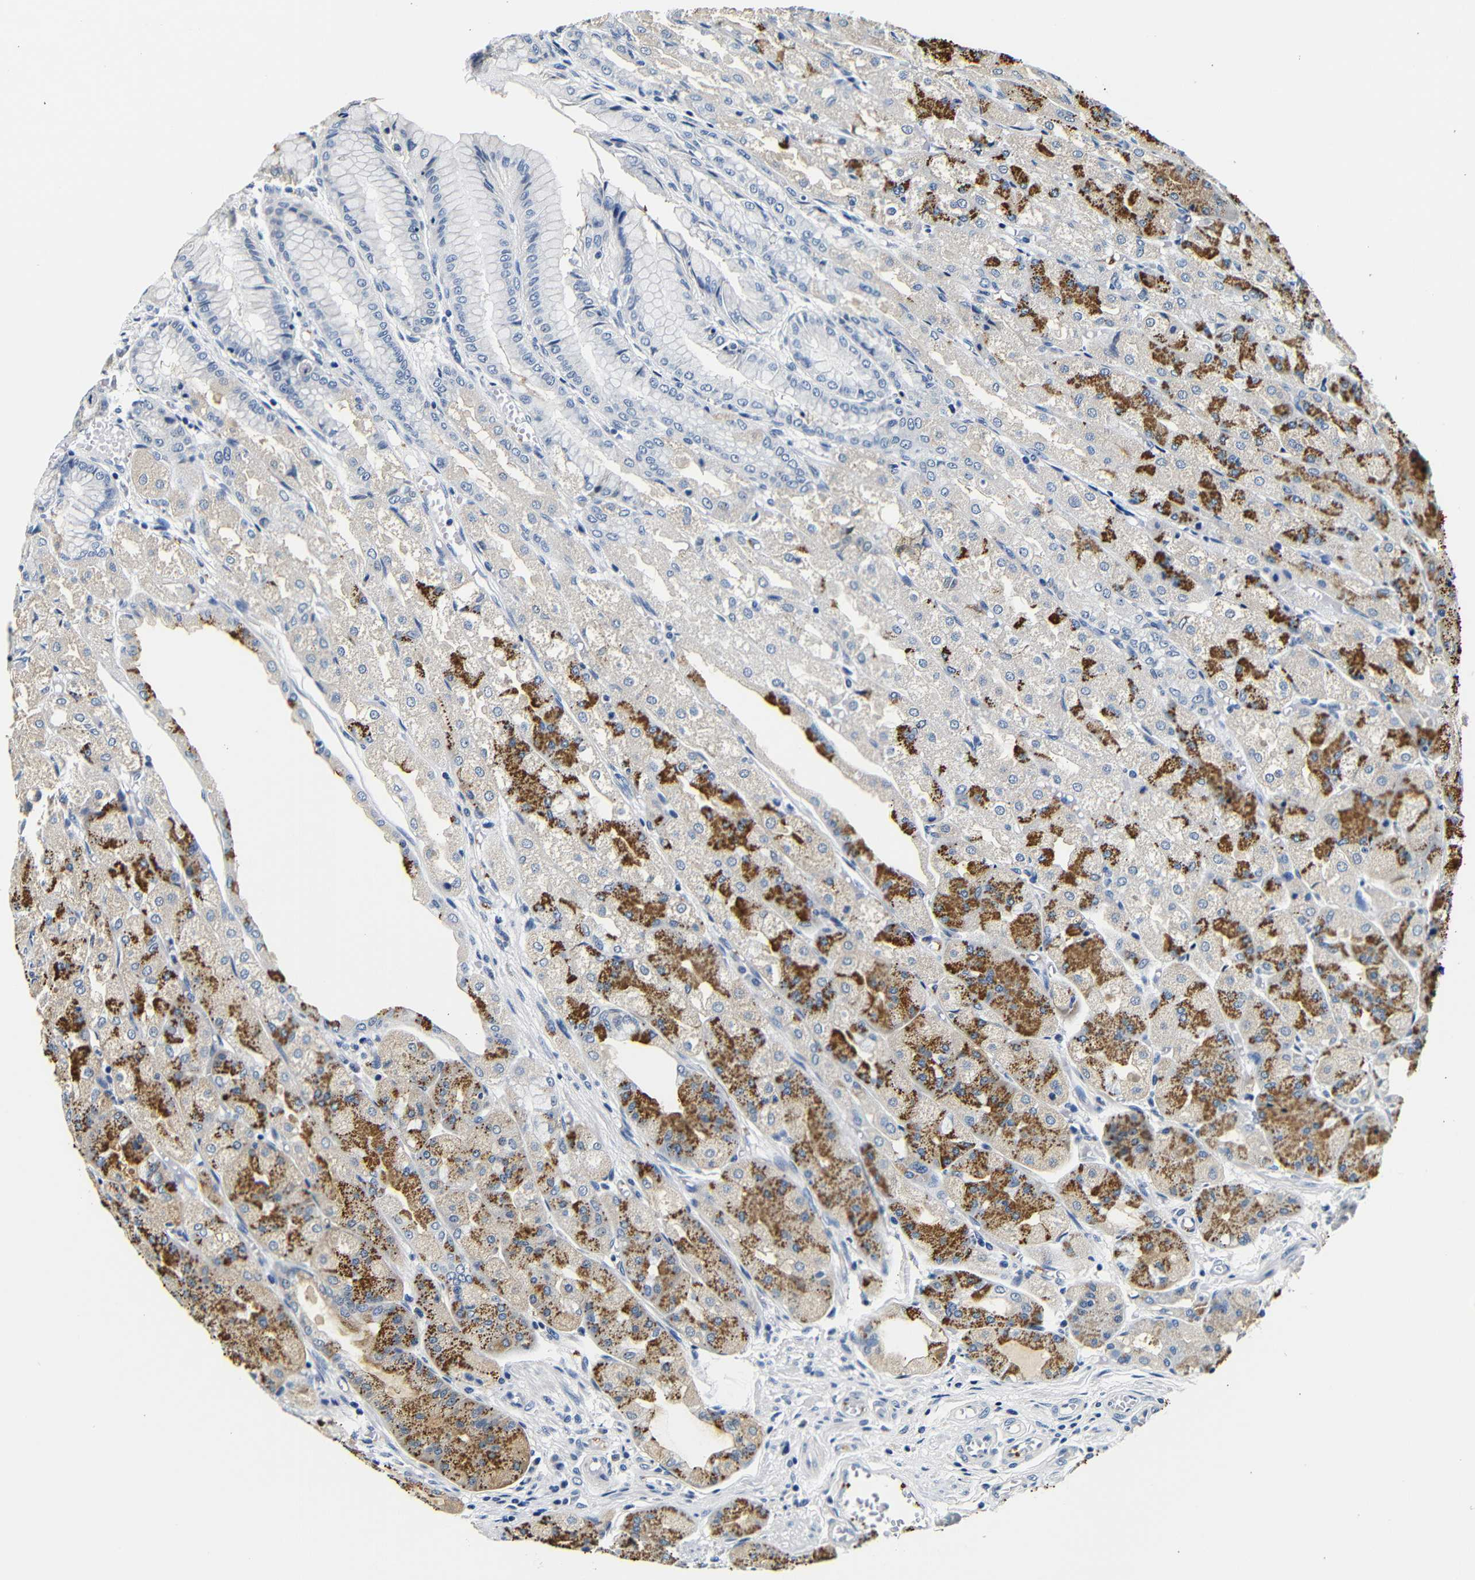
{"staining": {"intensity": "moderate", "quantity": "<25%", "location": "cytoplasmic/membranous"}, "tissue": "stomach", "cell_type": "Glandular cells", "image_type": "normal", "snomed": [{"axis": "morphology", "description": "Normal tissue, NOS"}, {"axis": "topography", "description": "Stomach, upper"}], "caption": "Immunohistochemical staining of benign human stomach exhibits <25% levels of moderate cytoplasmic/membranous protein expression in approximately <25% of glandular cells. The protein is shown in brown color, while the nuclei are stained blue.", "gene": "GP1BA", "patient": {"sex": "male", "age": 72}}